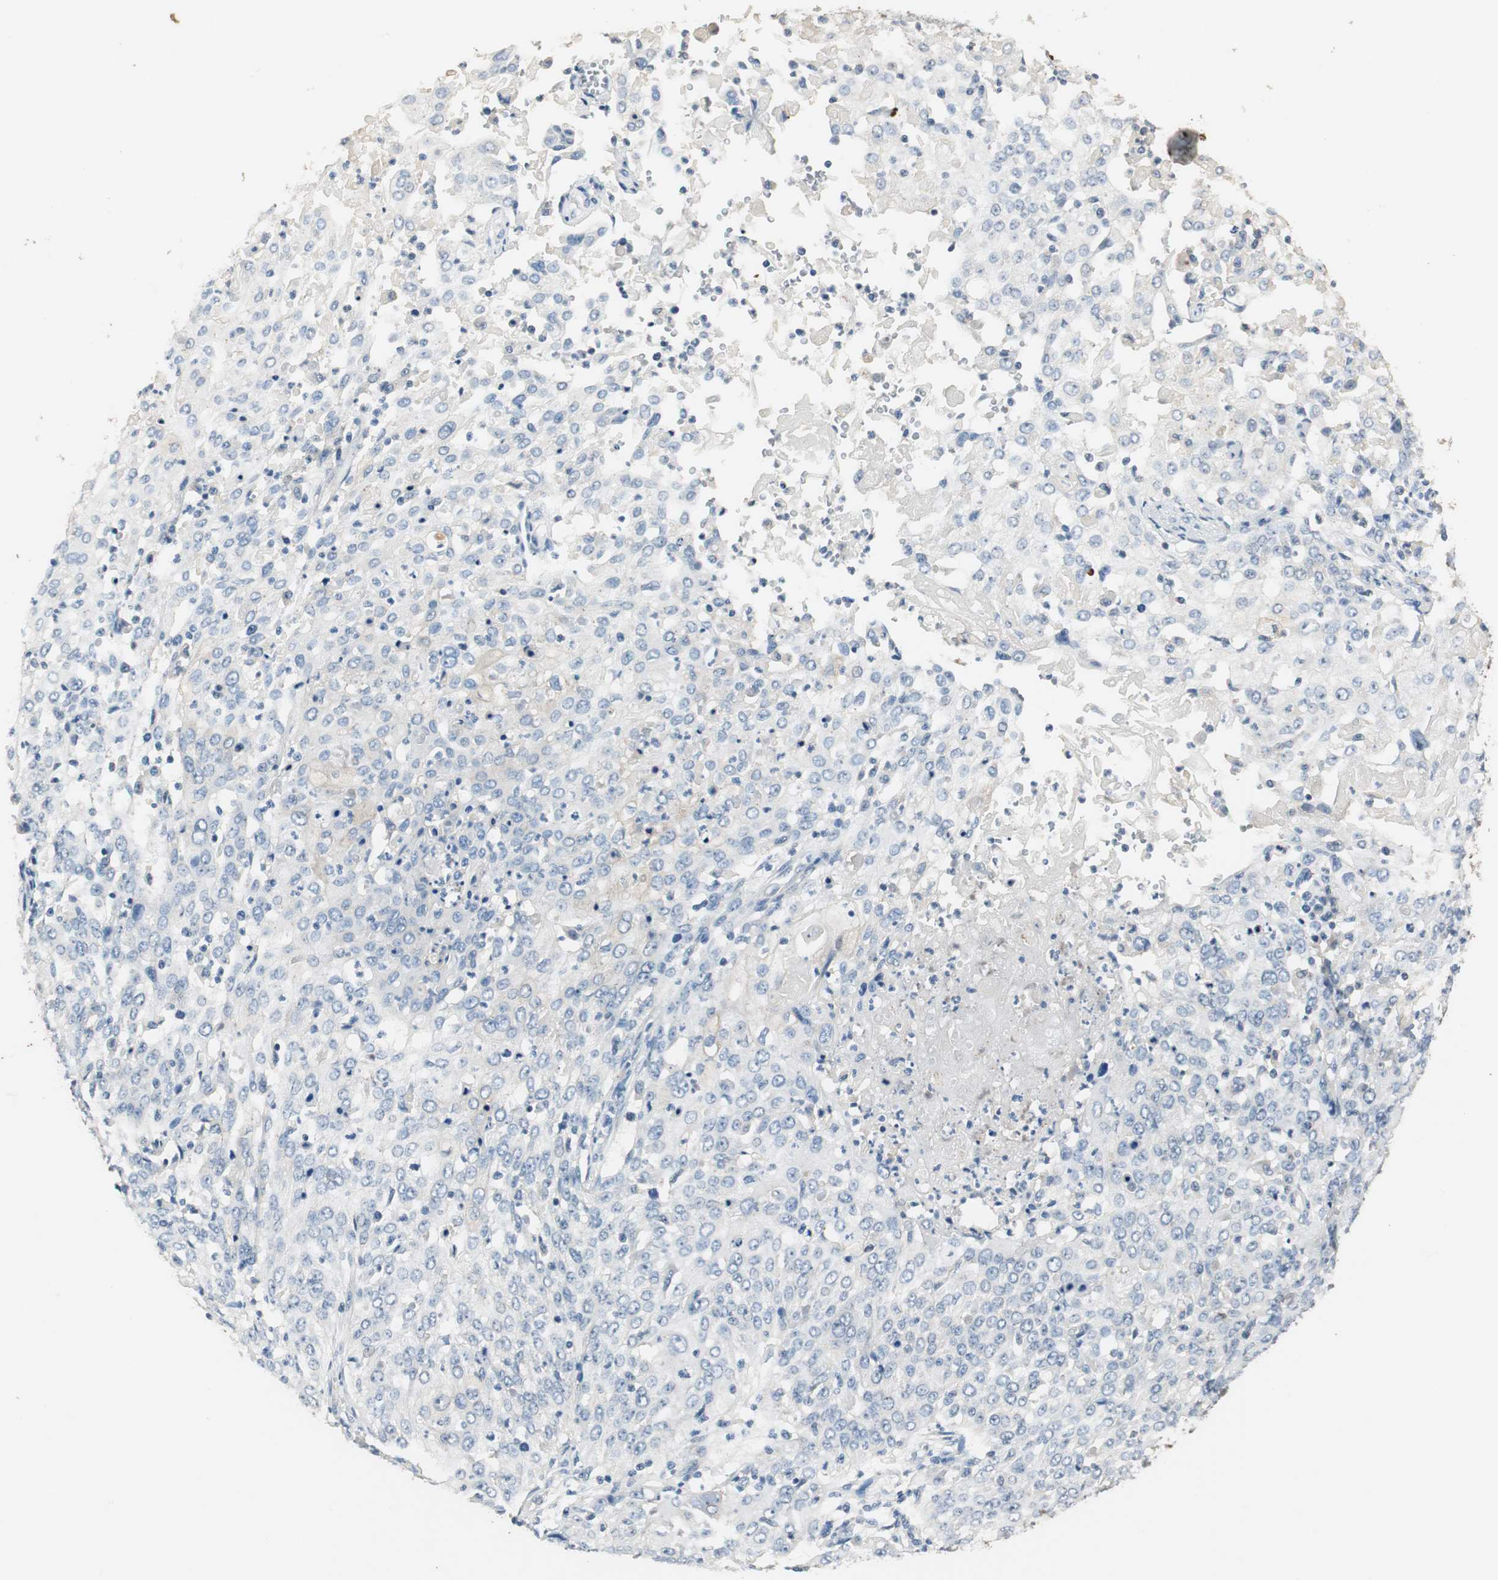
{"staining": {"intensity": "negative", "quantity": "none", "location": "none"}, "tissue": "cervical cancer", "cell_type": "Tumor cells", "image_type": "cancer", "snomed": [{"axis": "morphology", "description": "Squamous cell carcinoma, NOS"}, {"axis": "topography", "description": "Cervix"}], "caption": "IHC of cervical squamous cell carcinoma displays no expression in tumor cells.", "gene": "PTPRN2", "patient": {"sex": "female", "age": 39}}